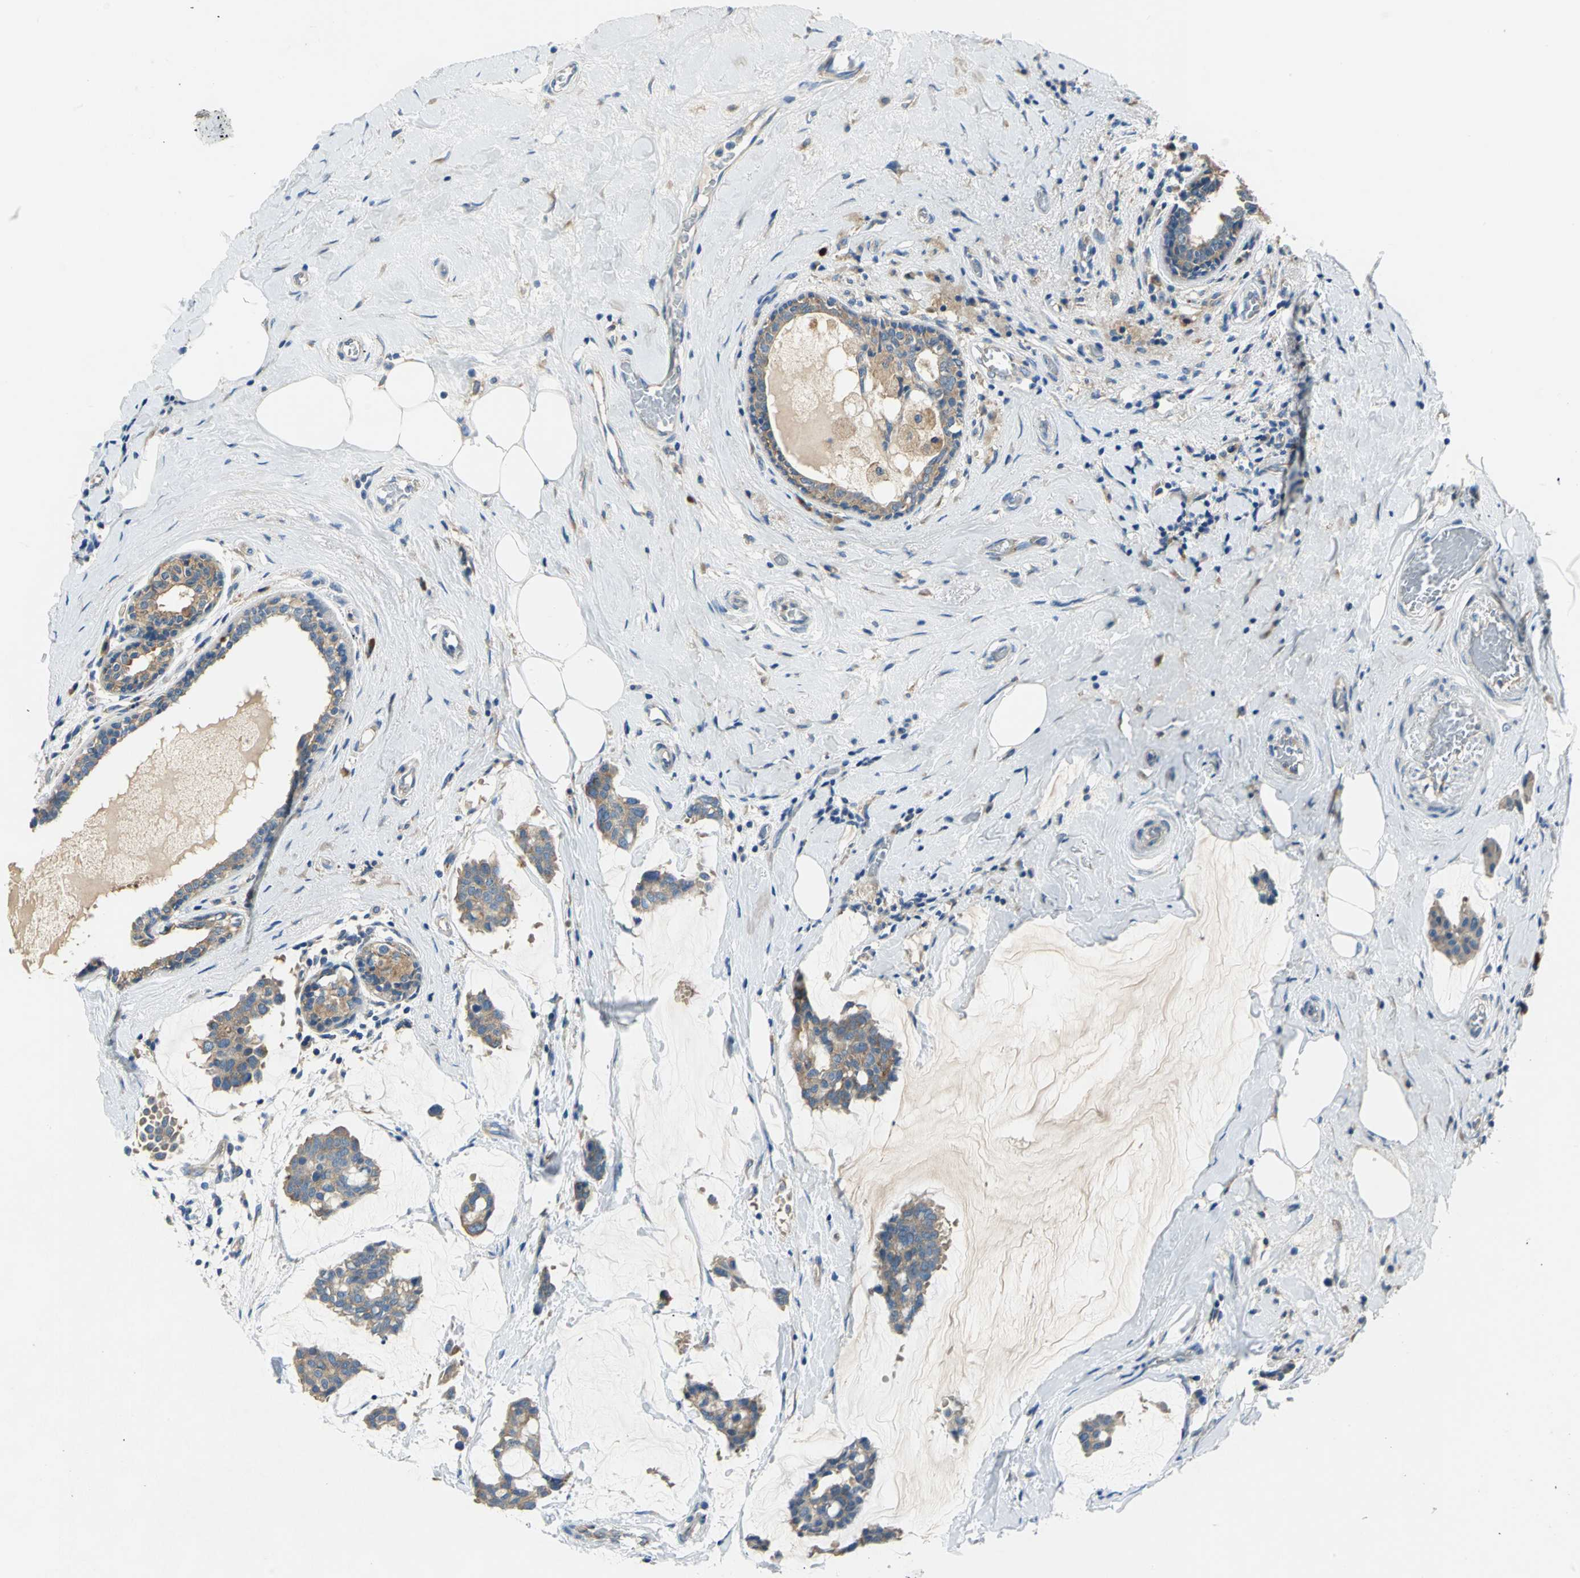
{"staining": {"intensity": "moderate", "quantity": ">75%", "location": "cytoplasmic/membranous"}, "tissue": "breast cancer", "cell_type": "Tumor cells", "image_type": "cancer", "snomed": [{"axis": "morphology", "description": "Duct carcinoma"}, {"axis": "topography", "description": "Breast"}], "caption": "Breast cancer stained with immunohistochemistry (IHC) reveals moderate cytoplasmic/membranous expression in about >75% of tumor cells.", "gene": "TRIM25", "patient": {"sex": "female", "age": 93}}